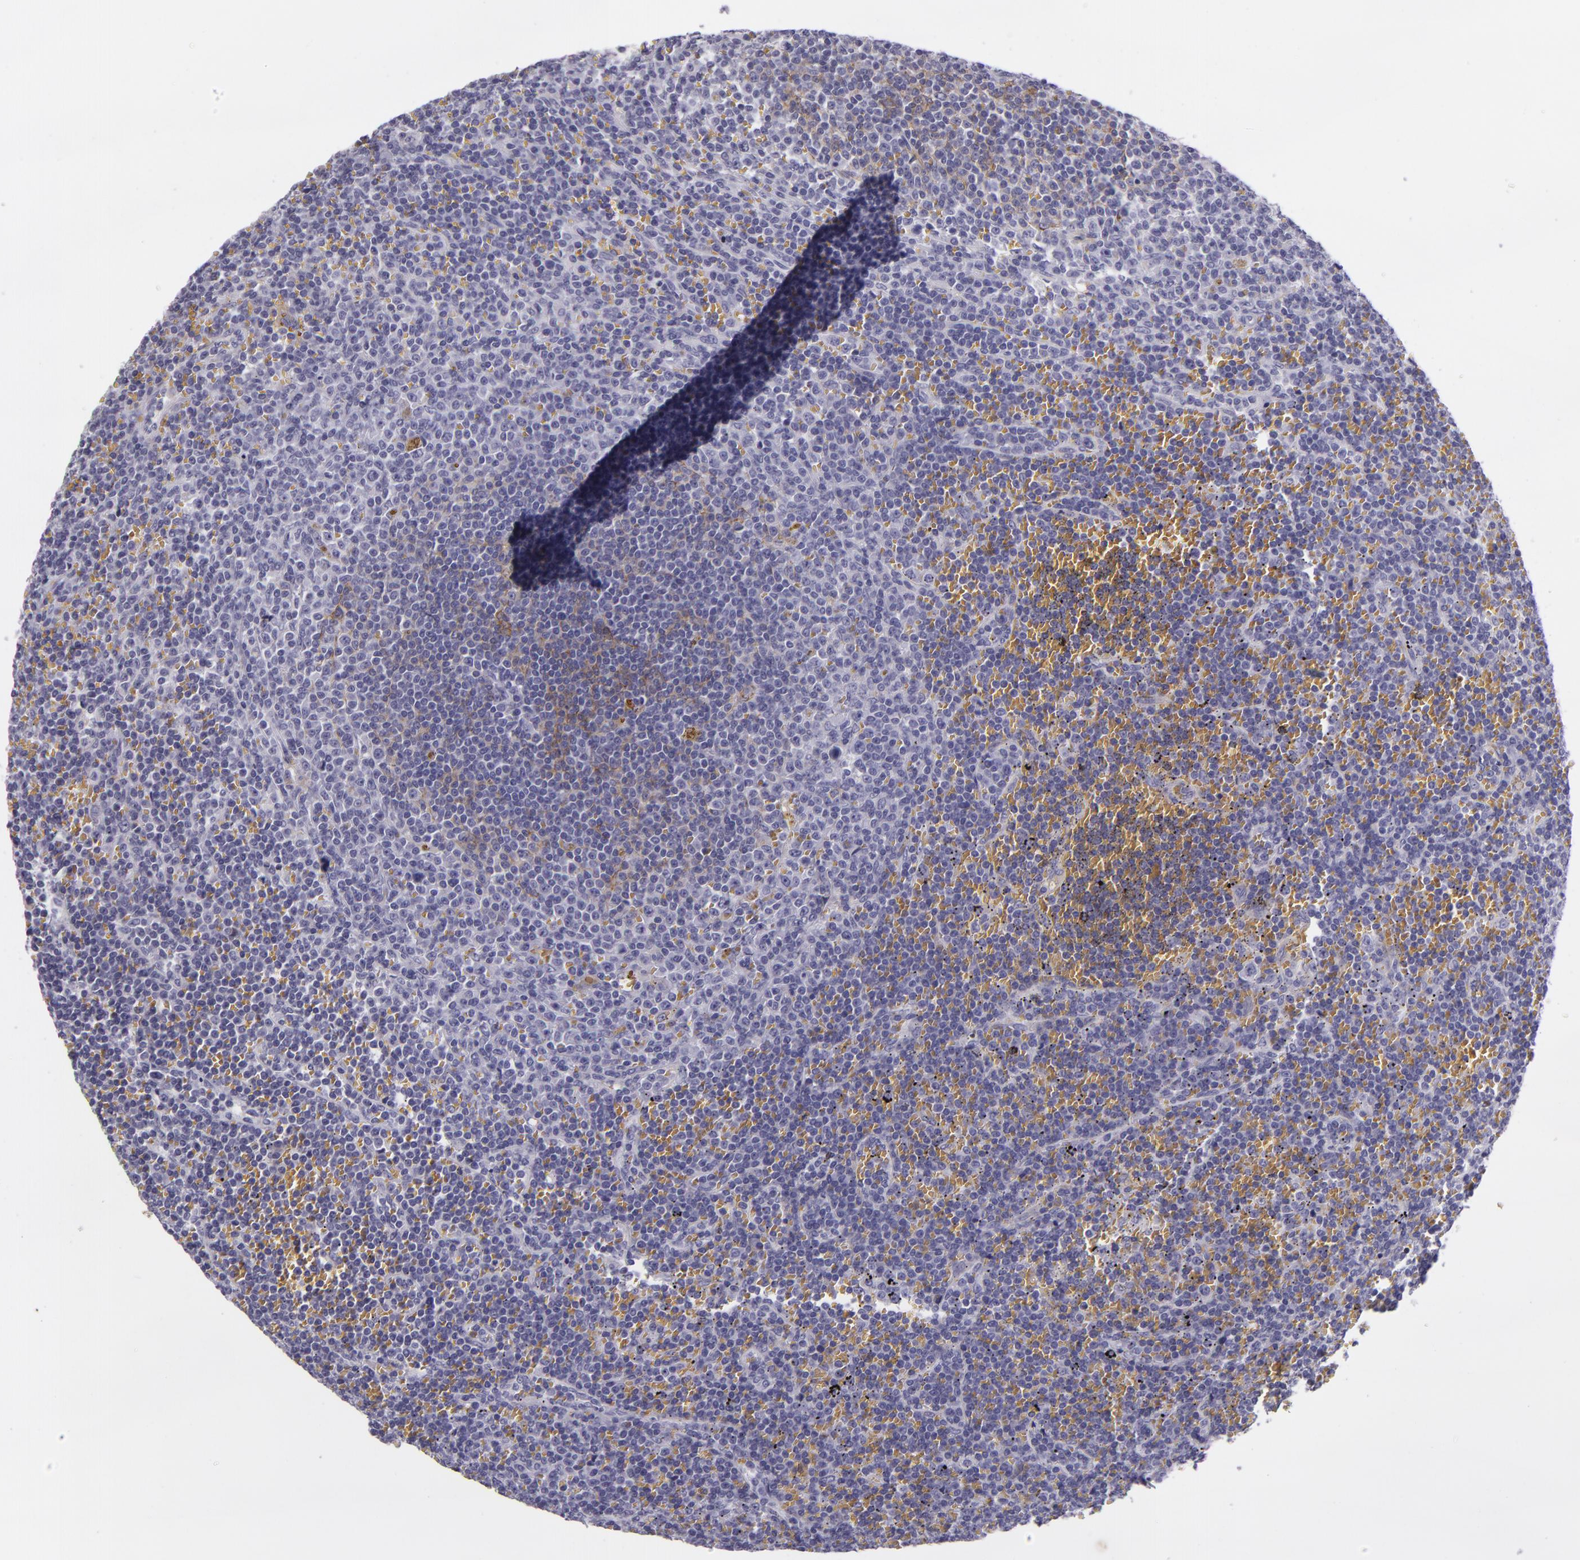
{"staining": {"intensity": "negative", "quantity": "none", "location": "none"}, "tissue": "lymphoma", "cell_type": "Tumor cells", "image_type": "cancer", "snomed": [{"axis": "morphology", "description": "Malignant lymphoma, non-Hodgkin's type, Low grade"}, {"axis": "topography", "description": "Spleen"}], "caption": "Immunohistochemical staining of human malignant lymphoma, non-Hodgkin's type (low-grade) demonstrates no significant positivity in tumor cells.", "gene": "CR2", "patient": {"sex": "male", "age": 80}}